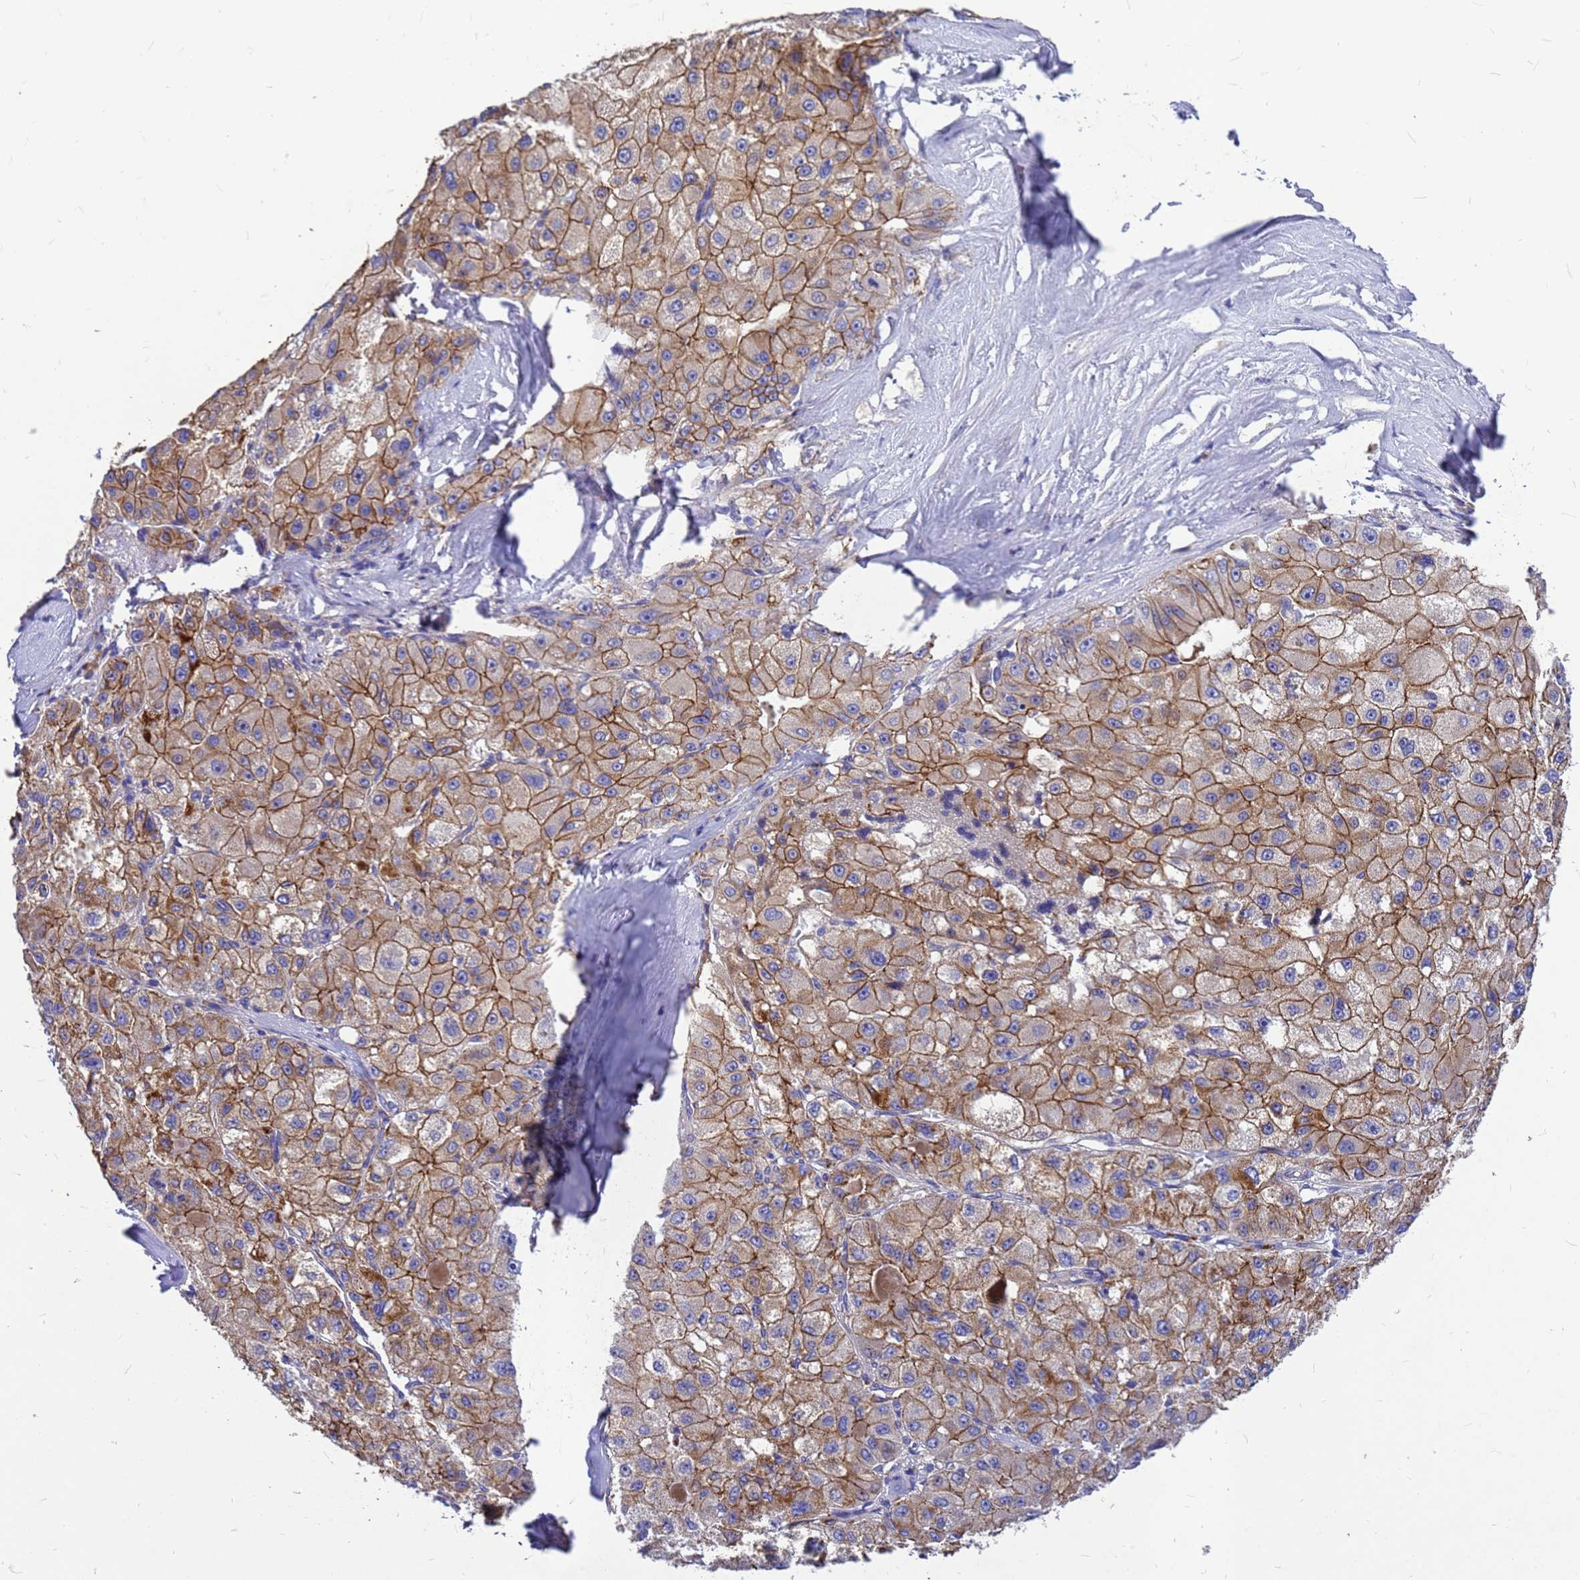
{"staining": {"intensity": "moderate", "quantity": ">75%", "location": "cytoplasmic/membranous"}, "tissue": "liver cancer", "cell_type": "Tumor cells", "image_type": "cancer", "snomed": [{"axis": "morphology", "description": "Carcinoma, Hepatocellular, NOS"}, {"axis": "topography", "description": "Liver"}], "caption": "Protein expression analysis of liver cancer (hepatocellular carcinoma) shows moderate cytoplasmic/membranous expression in about >75% of tumor cells.", "gene": "FBXW5", "patient": {"sex": "male", "age": 80}}